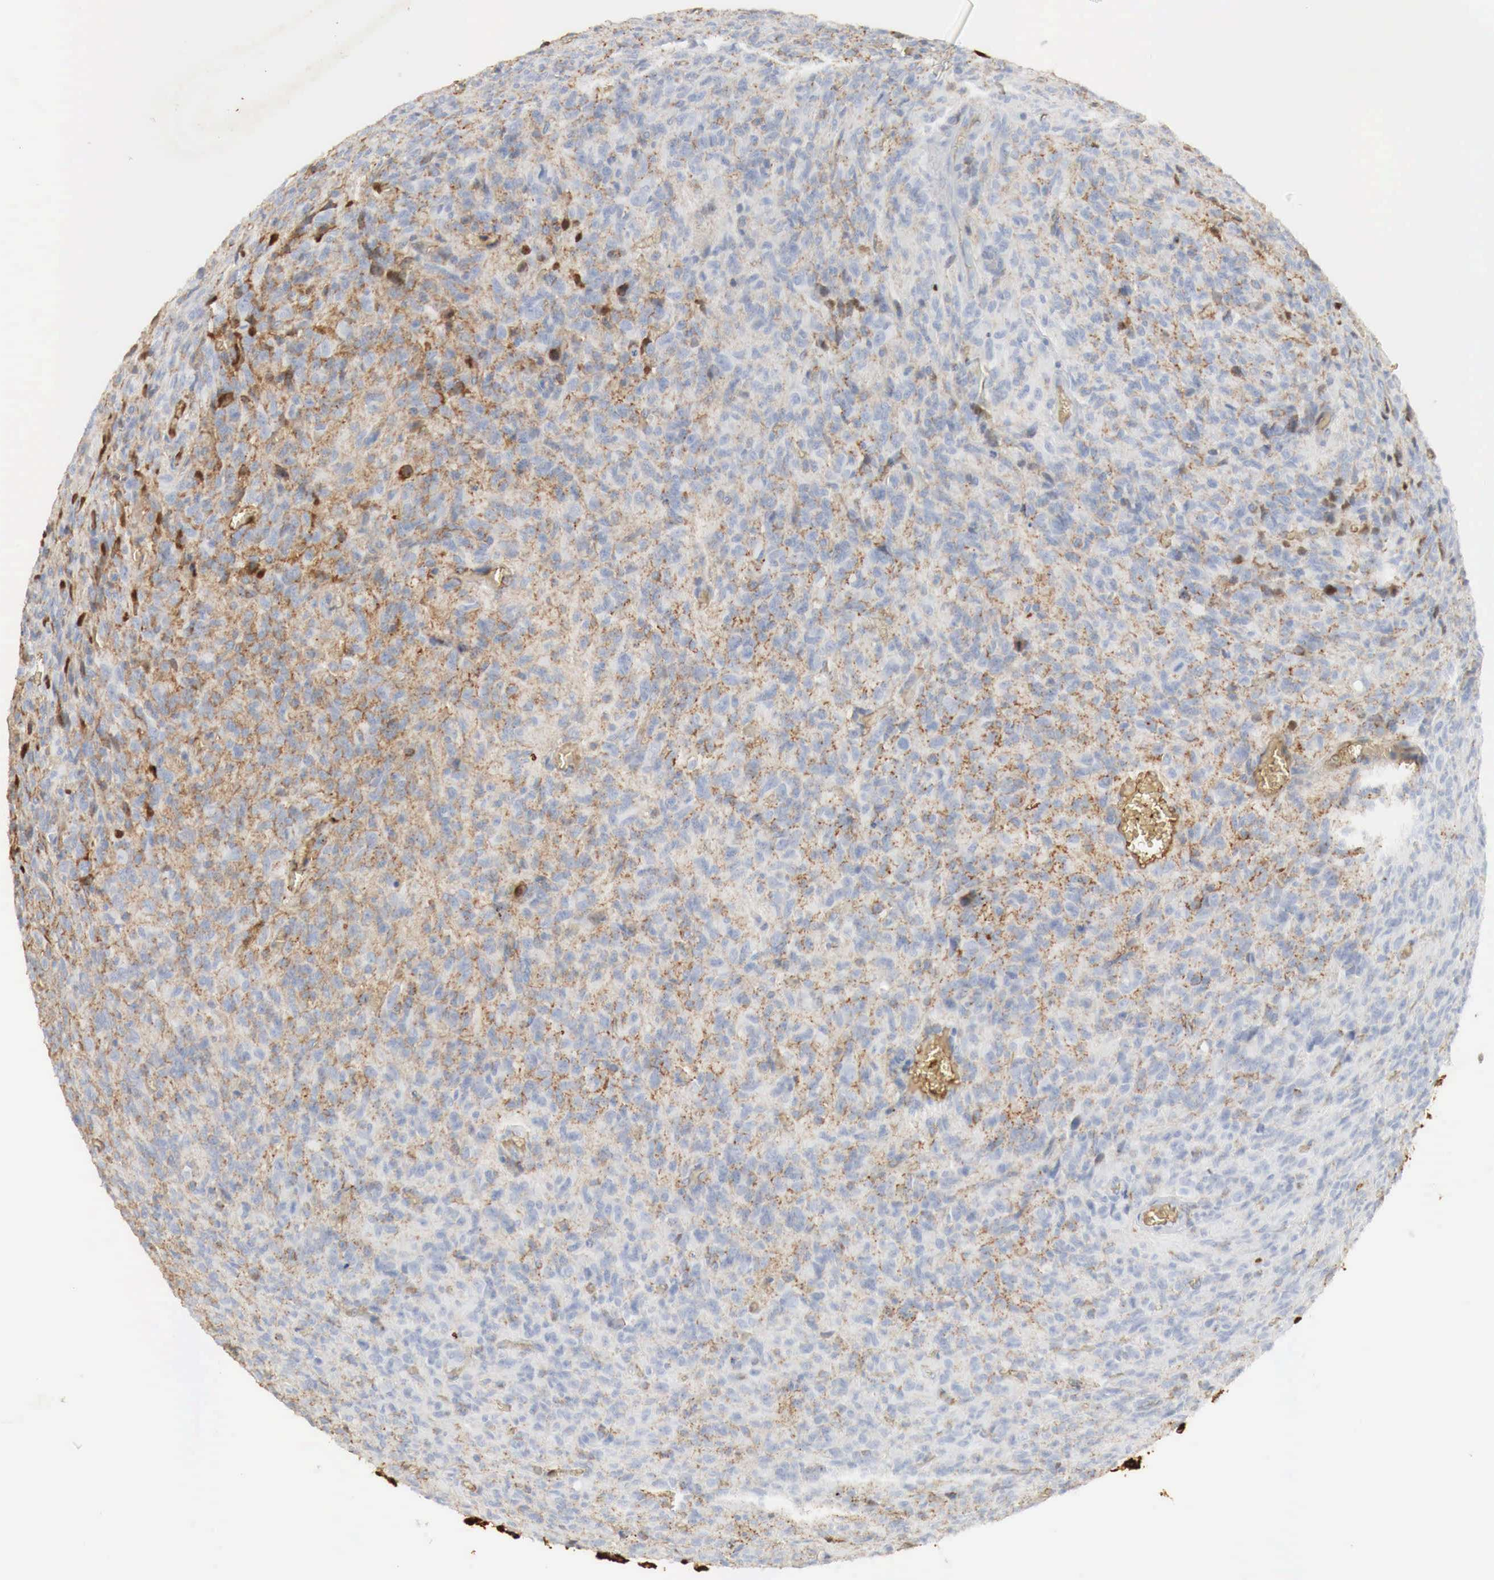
{"staining": {"intensity": "strong", "quantity": ">75%", "location": "cytoplasmic/membranous"}, "tissue": "glioma", "cell_type": "Tumor cells", "image_type": "cancer", "snomed": [{"axis": "morphology", "description": "Glioma, malignant, High grade"}, {"axis": "topography", "description": "Brain"}], "caption": "Brown immunohistochemical staining in human malignant glioma (high-grade) displays strong cytoplasmic/membranous staining in about >75% of tumor cells.", "gene": "IGLC3", "patient": {"sex": "male", "age": 56}}